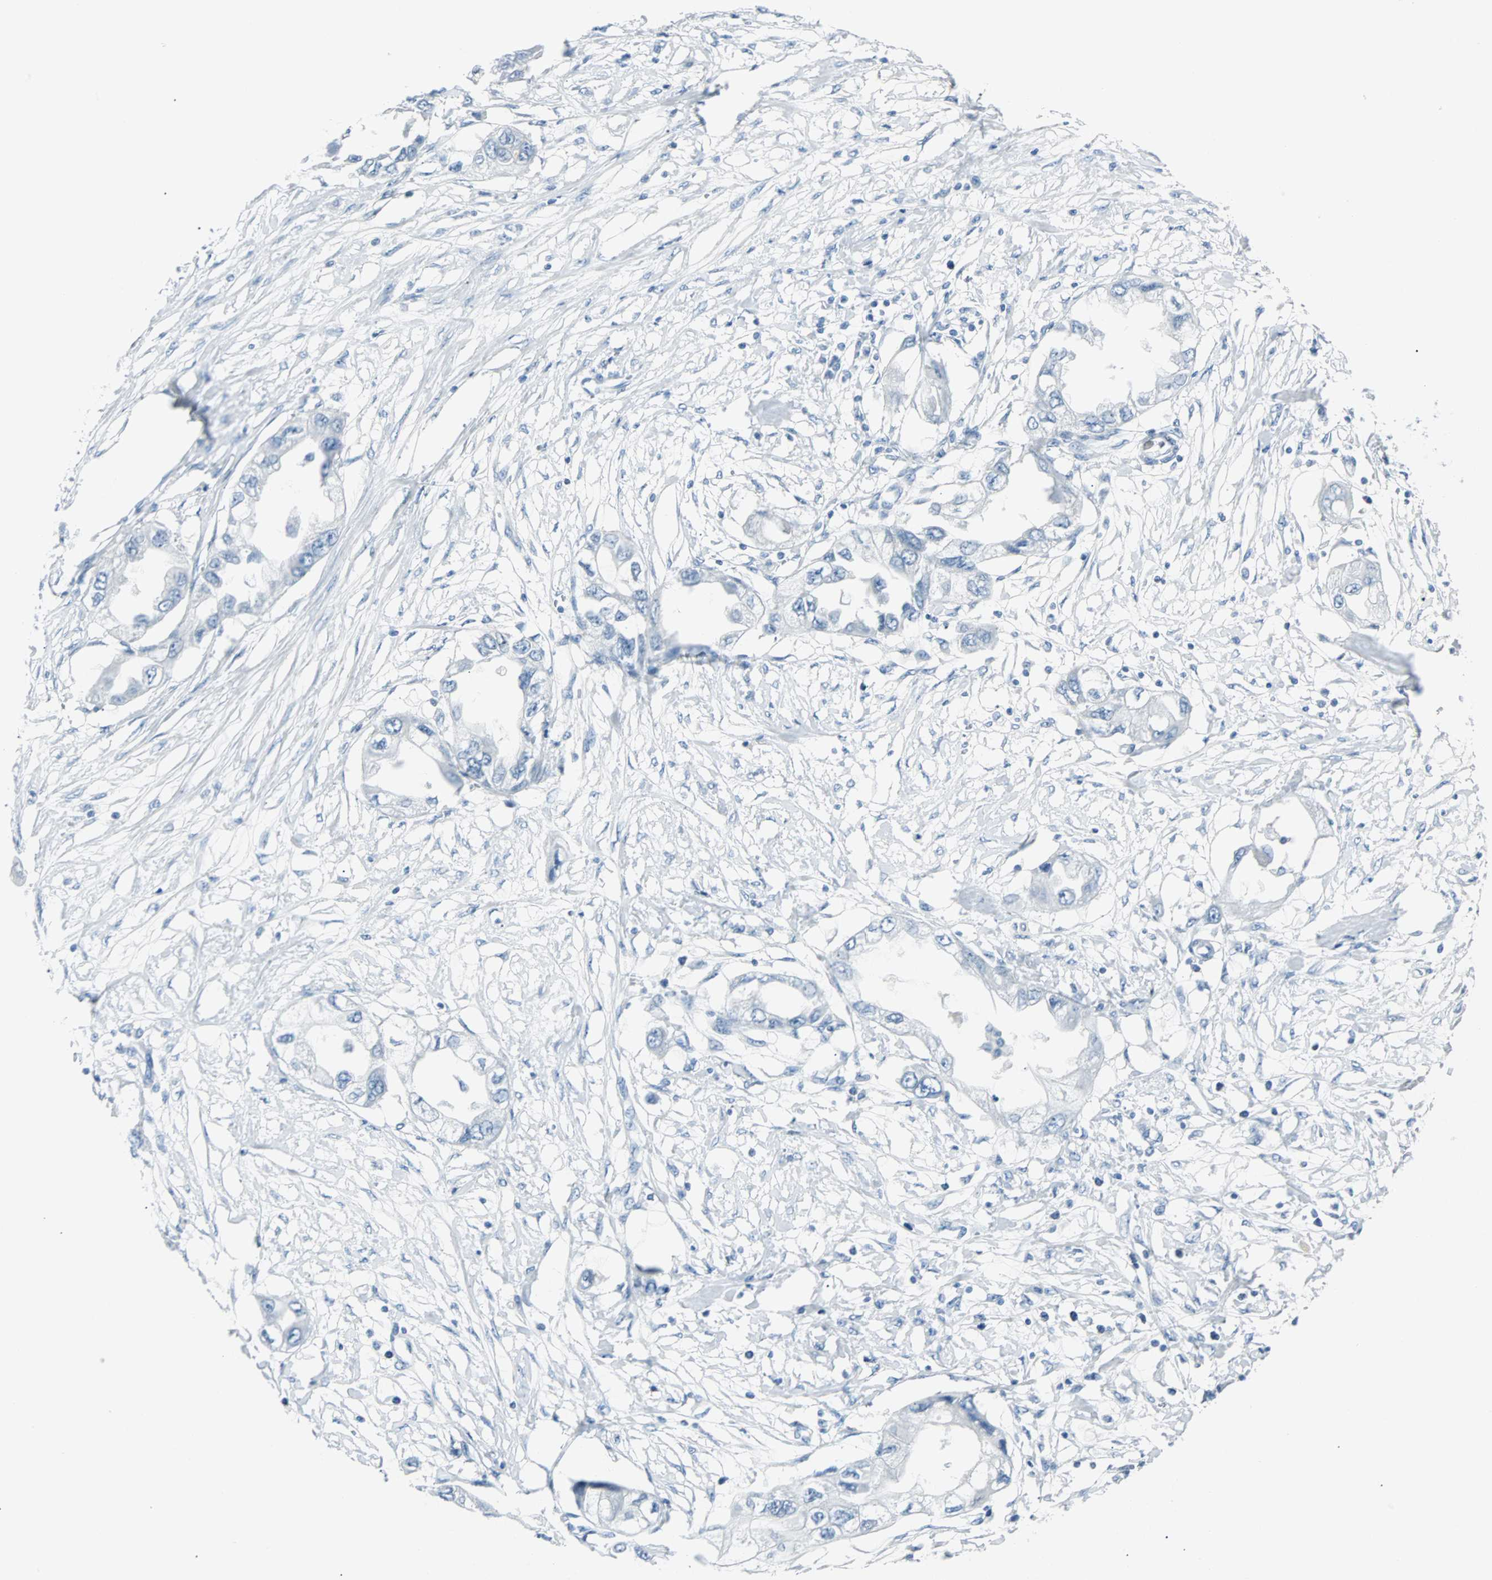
{"staining": {"intensity": "negative", "quantity": "none", "location": "none"}, "tissue": "endometrial cancer", "cell_type": "Tumor cells", "image_type": "cancer", "snomed": [{"axis": "morphology", "description": "Adenocarcinoma, NOS"}, {"axis": "topography", "description": "Endometrium"}], "caption": "IHC image of neoplastic tissue: human endometrial cancer stained with DAB reveals no significant protein expression in tumor cells. The staining is performed using DAB (3,3'-diaminobenzidine) brown chromogen with nuclei counter-stained in using hematoxylin.", "gene": "IL33", "patient": {"sex": "female", "age": 67}}